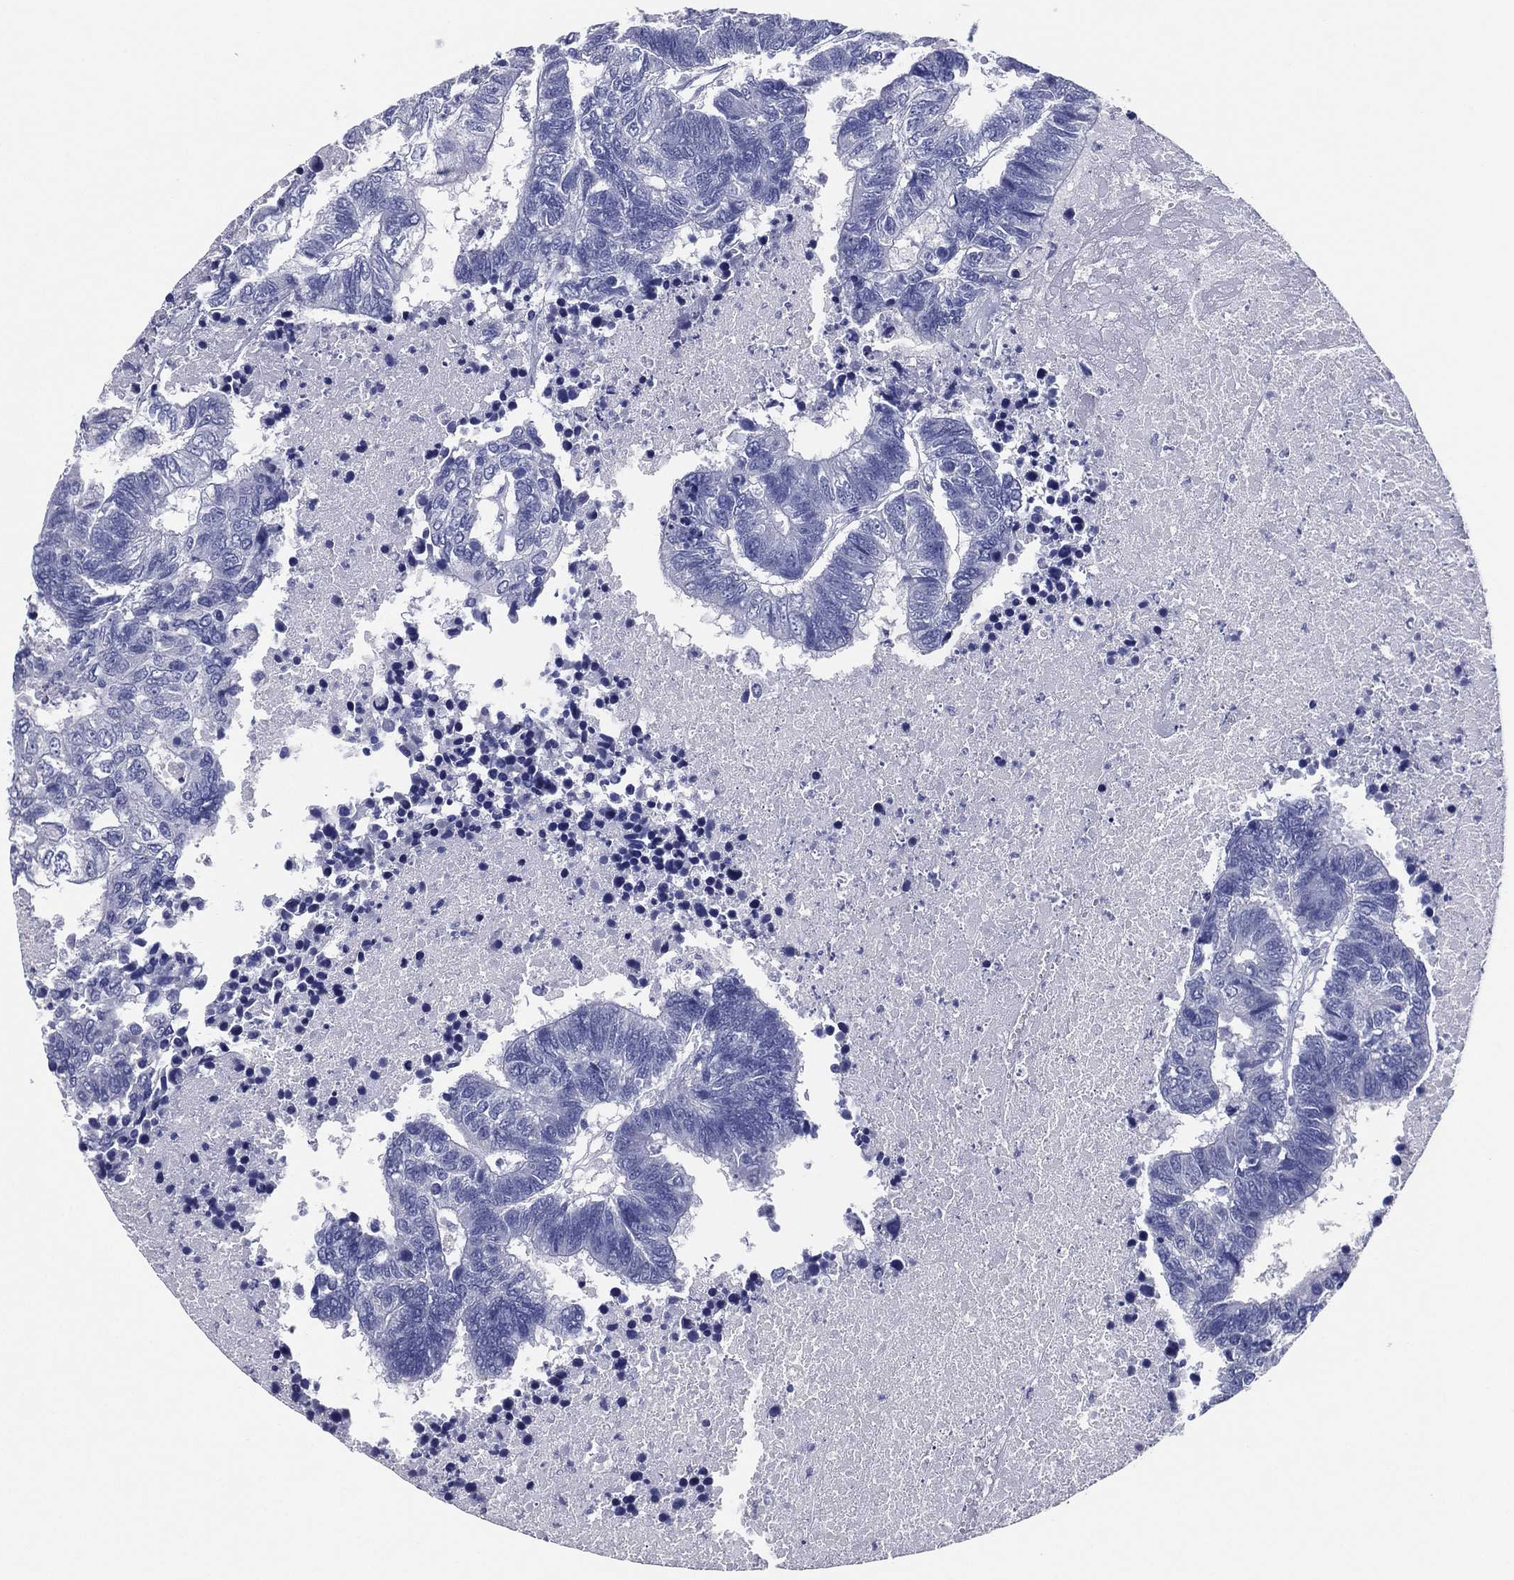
{"staining": {"intensity": "negative", "quantity": "none", "location": "none"}, "tissue": "colorectal cancer", "cell_type": "Tumor cells", "image_type": "cancer", "snomed": [{"axis": "morphology", "description": "Adenocarcinoma, NOS"}, {"axis": "topography", "description": "Colon"}], "caption": "Immunohistochemical staining of colorectal cancer (adenocarcinoma) shows no significant positivity in tumor cells. (Stains: DAB (3,3'-diaminobenzidine) immunohistochemistry (IHC) with hematoxylin counter stain, Microscopy: brightfield microscopy at high magnification).", "gene": "TFAP2A", "patient": {"sex": "female", "age": 48}}